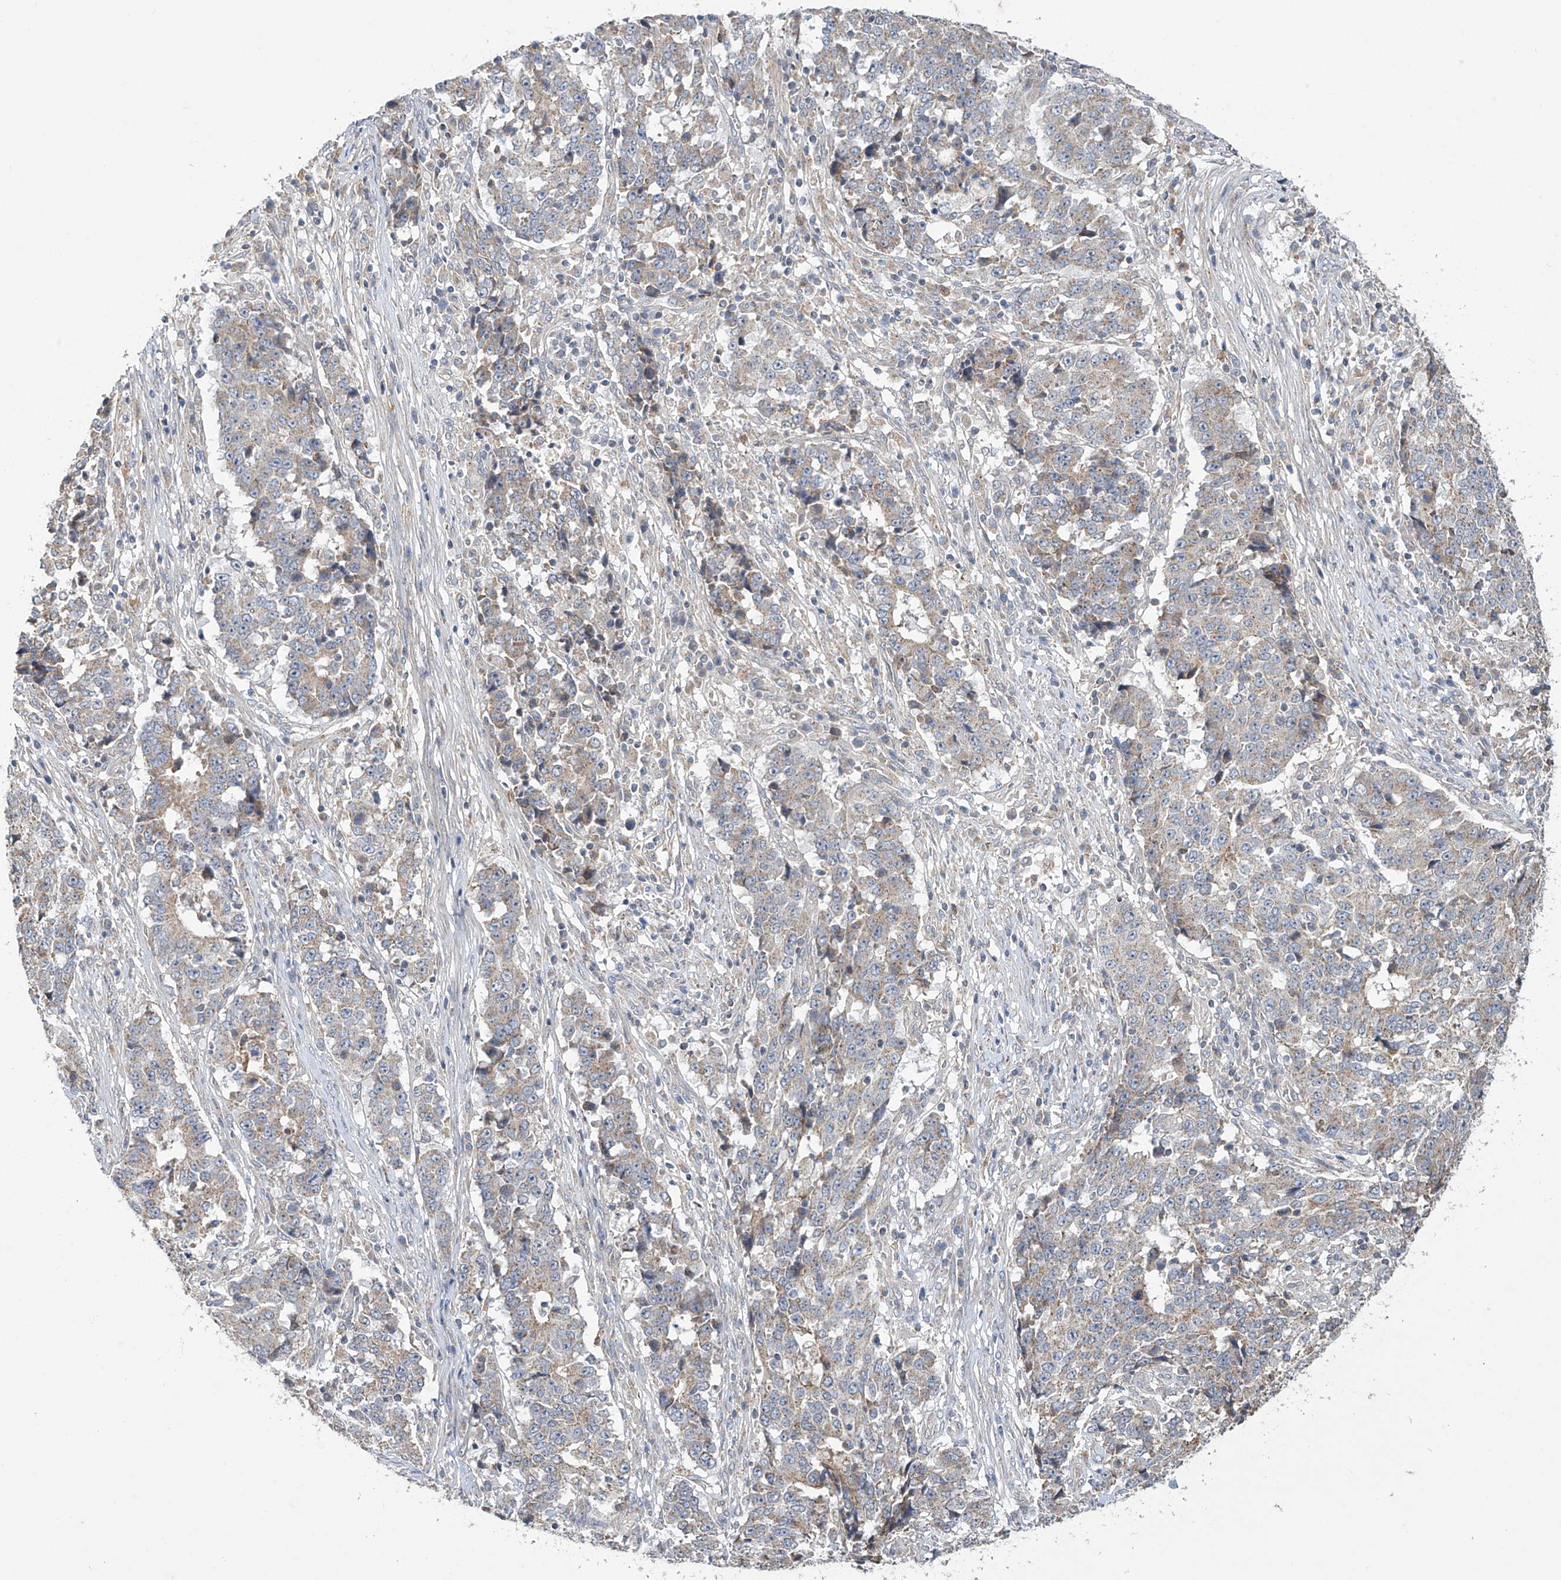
{"staining": {"intensity": "weak", "quantity": "25%-75%", "location": "cytoplasmic/membranous"}, "tissue": "stomach cancer", "cell_type": "Tumor cells", "image_type": "cancer", "snomed": [{"axis": "morphology", "description": "Adenocarcinoma, NOS"}, {"axis": "topography", "description": "Stomach"}], "caption": "Immunohistochemistry (IHC) staining of stomach cancer, which shows low levels of weak cytoplasmic/membranous positivity in about 25%-75% of tumor cells indicating weak cytoplasmic/membranous protein expression. The staining was performed using DAB (brown) for protein detection and nuclei were counterstained in hematoxylin (blue).", "gene": "TRIM60", "patient": {"sex": "male", "age": 59}}